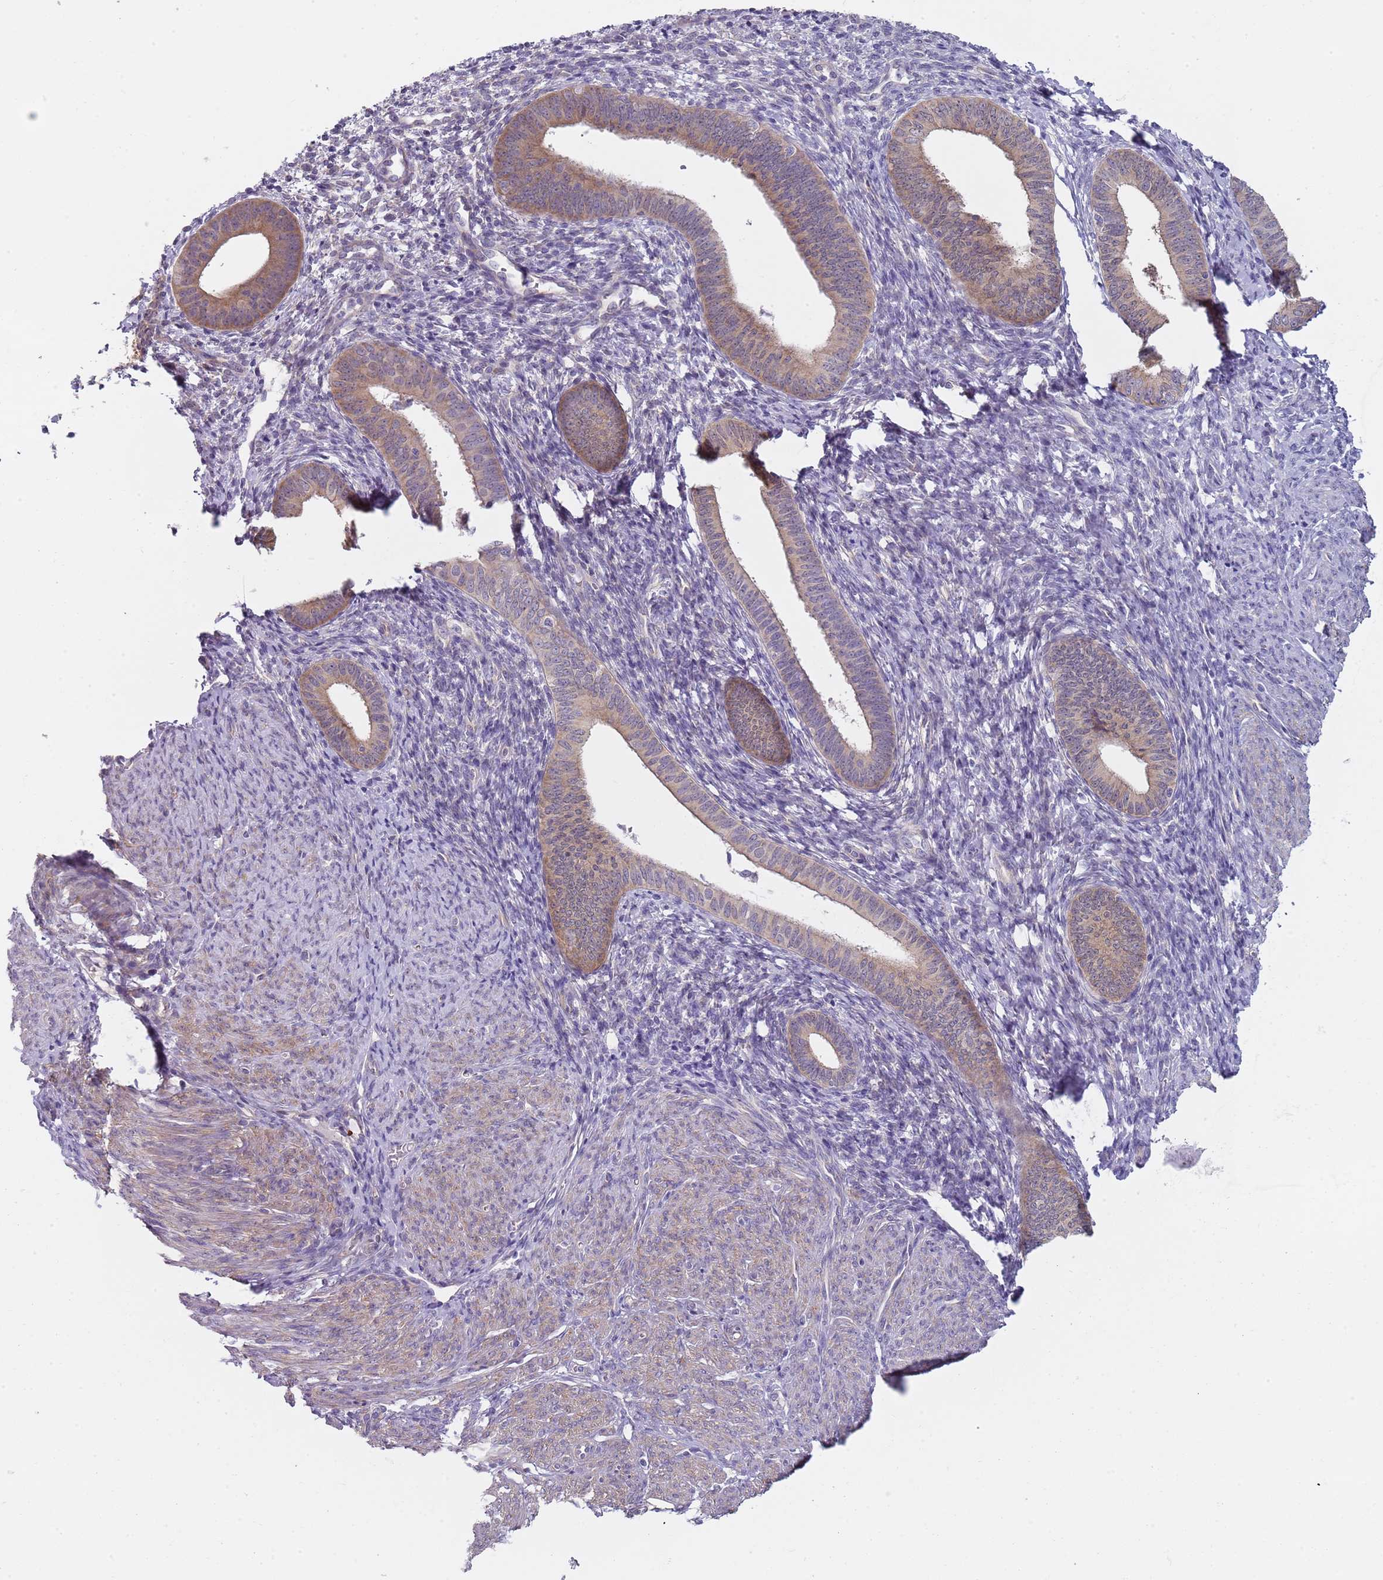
{"staining": {"intensity": "moderate", "quantity": ">75%", "location": "cytoplasmic/membranous"}, "tissue": "endometrial cancer", "cell_type": "Tumor cells", "image_type": "cancer", "snomed": [{"axis": "morphology", "description": "Adenocarcinoma, NOS"}, {"axis": "topography", "description": "Endometrium"}], "caption": "Immunohistochemistry (IHC) staining of adenocarcinoma (endometrial), which shows medium levels of moderate cytoplasmic/membranous staining in about >75% of tumor cells indicating moderate cytoplasmic/membranous protein positivity. The staining was performed using DAB (brown) for protein detection and nuclei were counterstained in hematoxylin (blue).", "gene": "SLC26A6", "patient": {"sex": "female", "age": 79}}